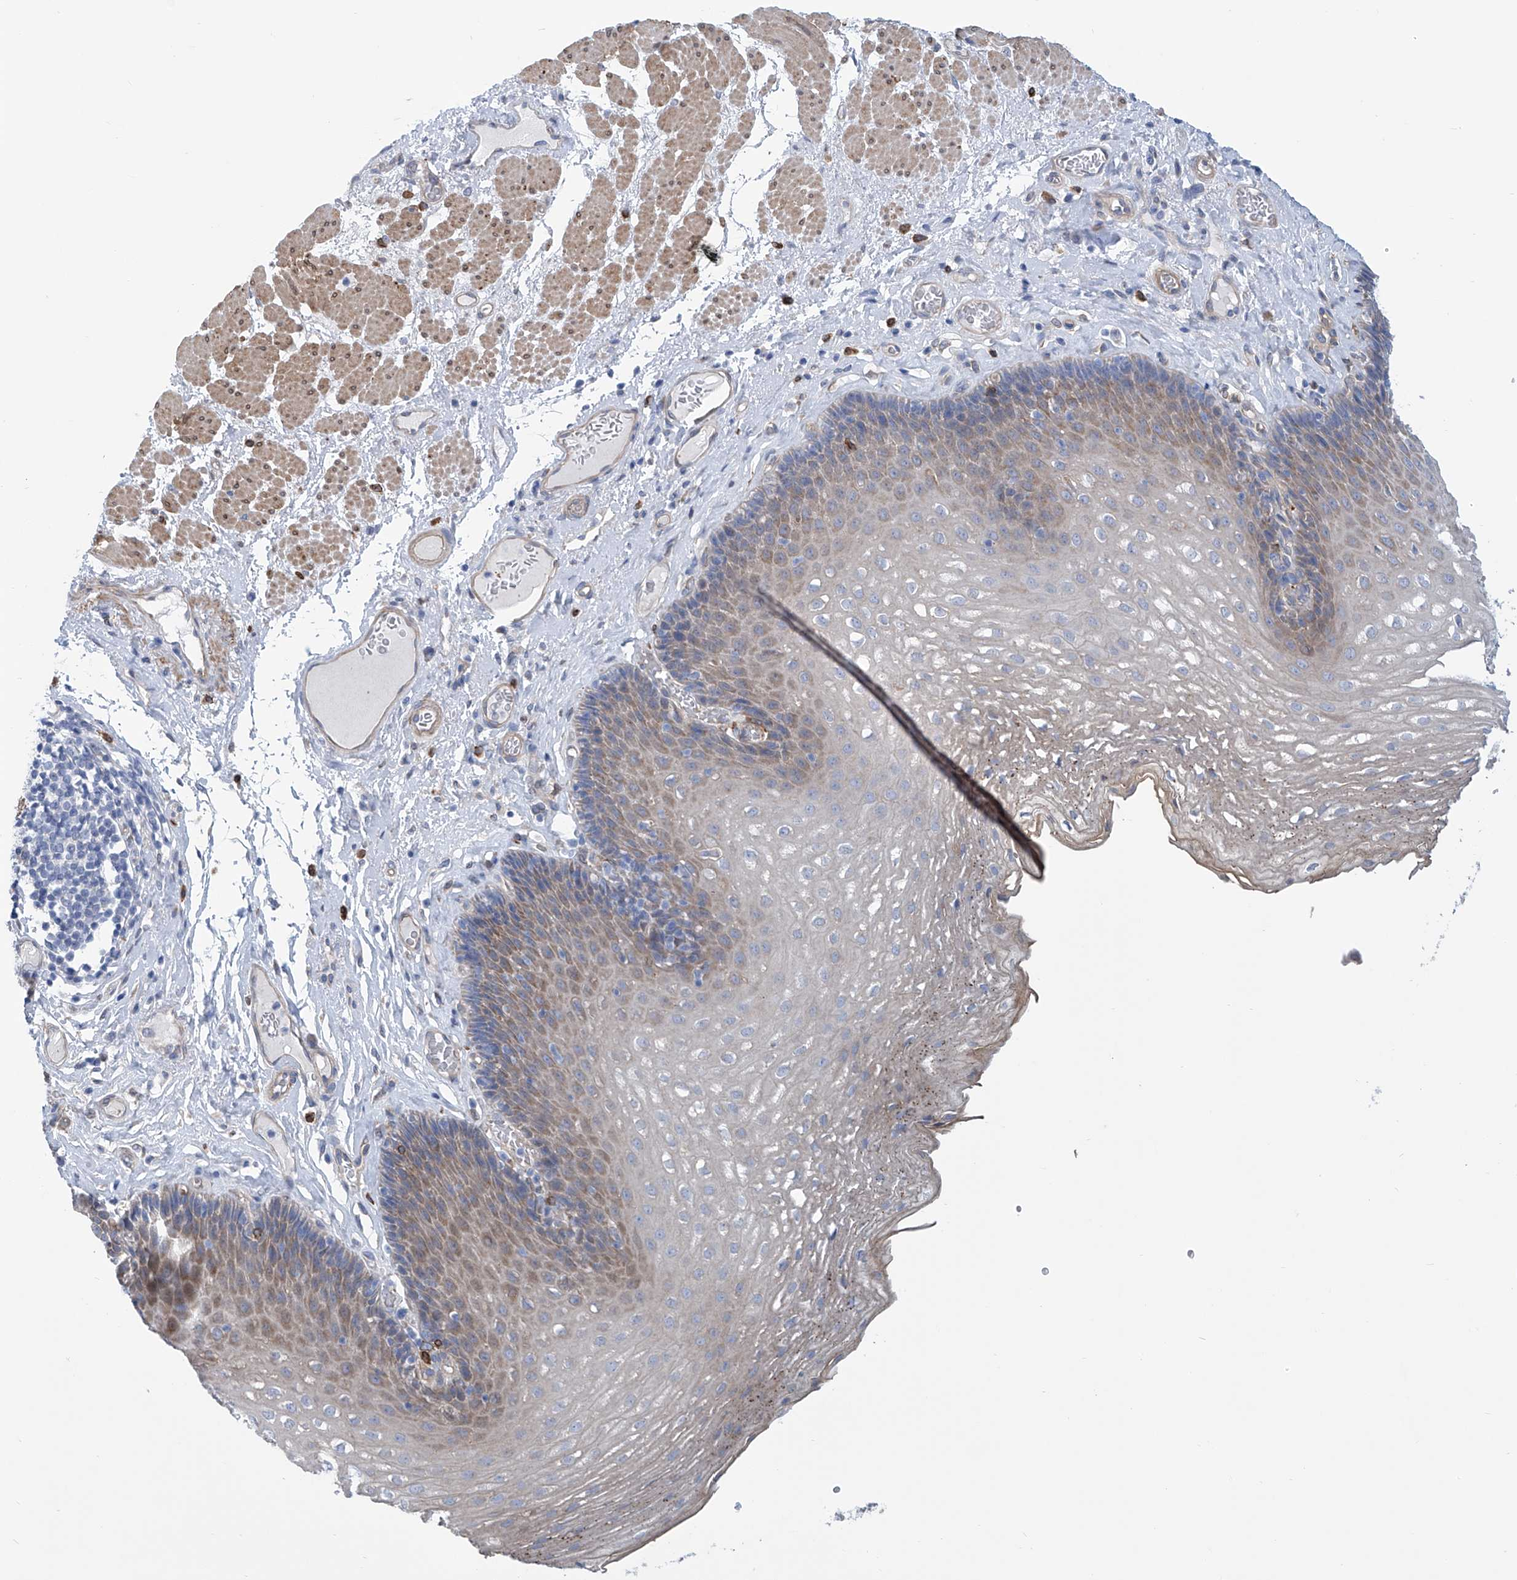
{"staining": {"intensity": "moderate", "quantity": "<25%", "location": "cytoplasmic/membranous"}, "tissue": "esophagus", "cell_type": "Squamous epithelial cells", "image_type": "normal", "snomed": [{"axis": "morphology", "description": "Normal tissue, NOS"}, {"axis": "topography", "description": "Esophagus"}], "caption": "DAB (3,3'-diaminobenzidine) immunohistochemical staining of normal human esophagus displays moderate cytoplasmic/membranous protein staining in approximately <25% of squamous epithelial cells.", "gene": "TNN", "patient": {"sex": "female", "age": 66}}